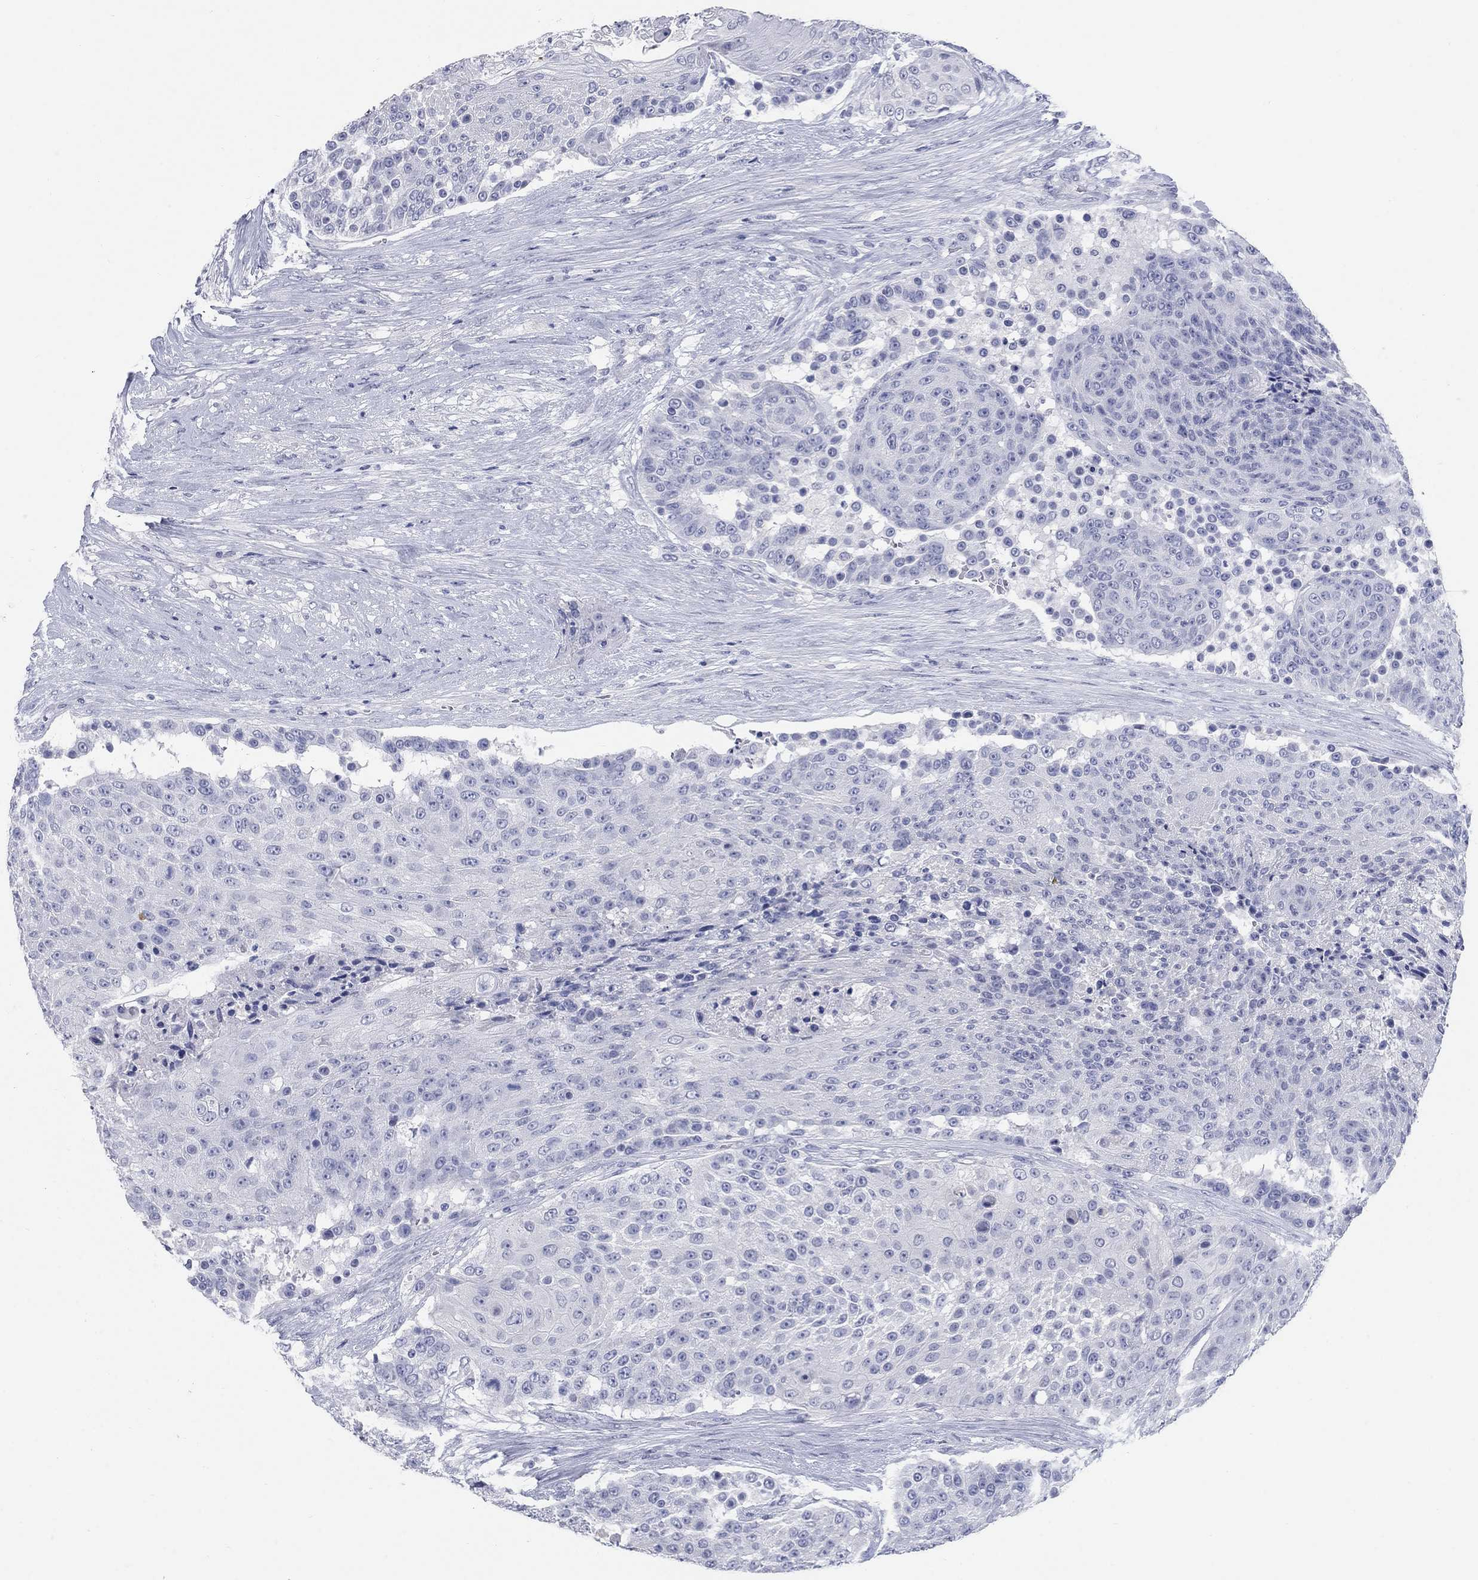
{"staining": {"intensity": "negative", "quantity": "none", "location": "none"}, "tissue": "urothelial cancer", "cell_type": "Tumor cells", "image_type": "cancer", "snomed": [{"axis": "morphology", "description": "Urothelial carcinoma, High grade"}, {"axis": "topography", "description": "Urinary bladder"}], "caption": "Immunohistochemistry histopathology image of urothelial carcinoma (high-grade) stained for a protein (brown), which shows no positivity in tumor cells. (DAB (3,3'-diaminobenzidine) IHC with hematoxylin counter stain).", "gene": "ATP6V1G2", "patient": {"sex": "female", "age": 63}}